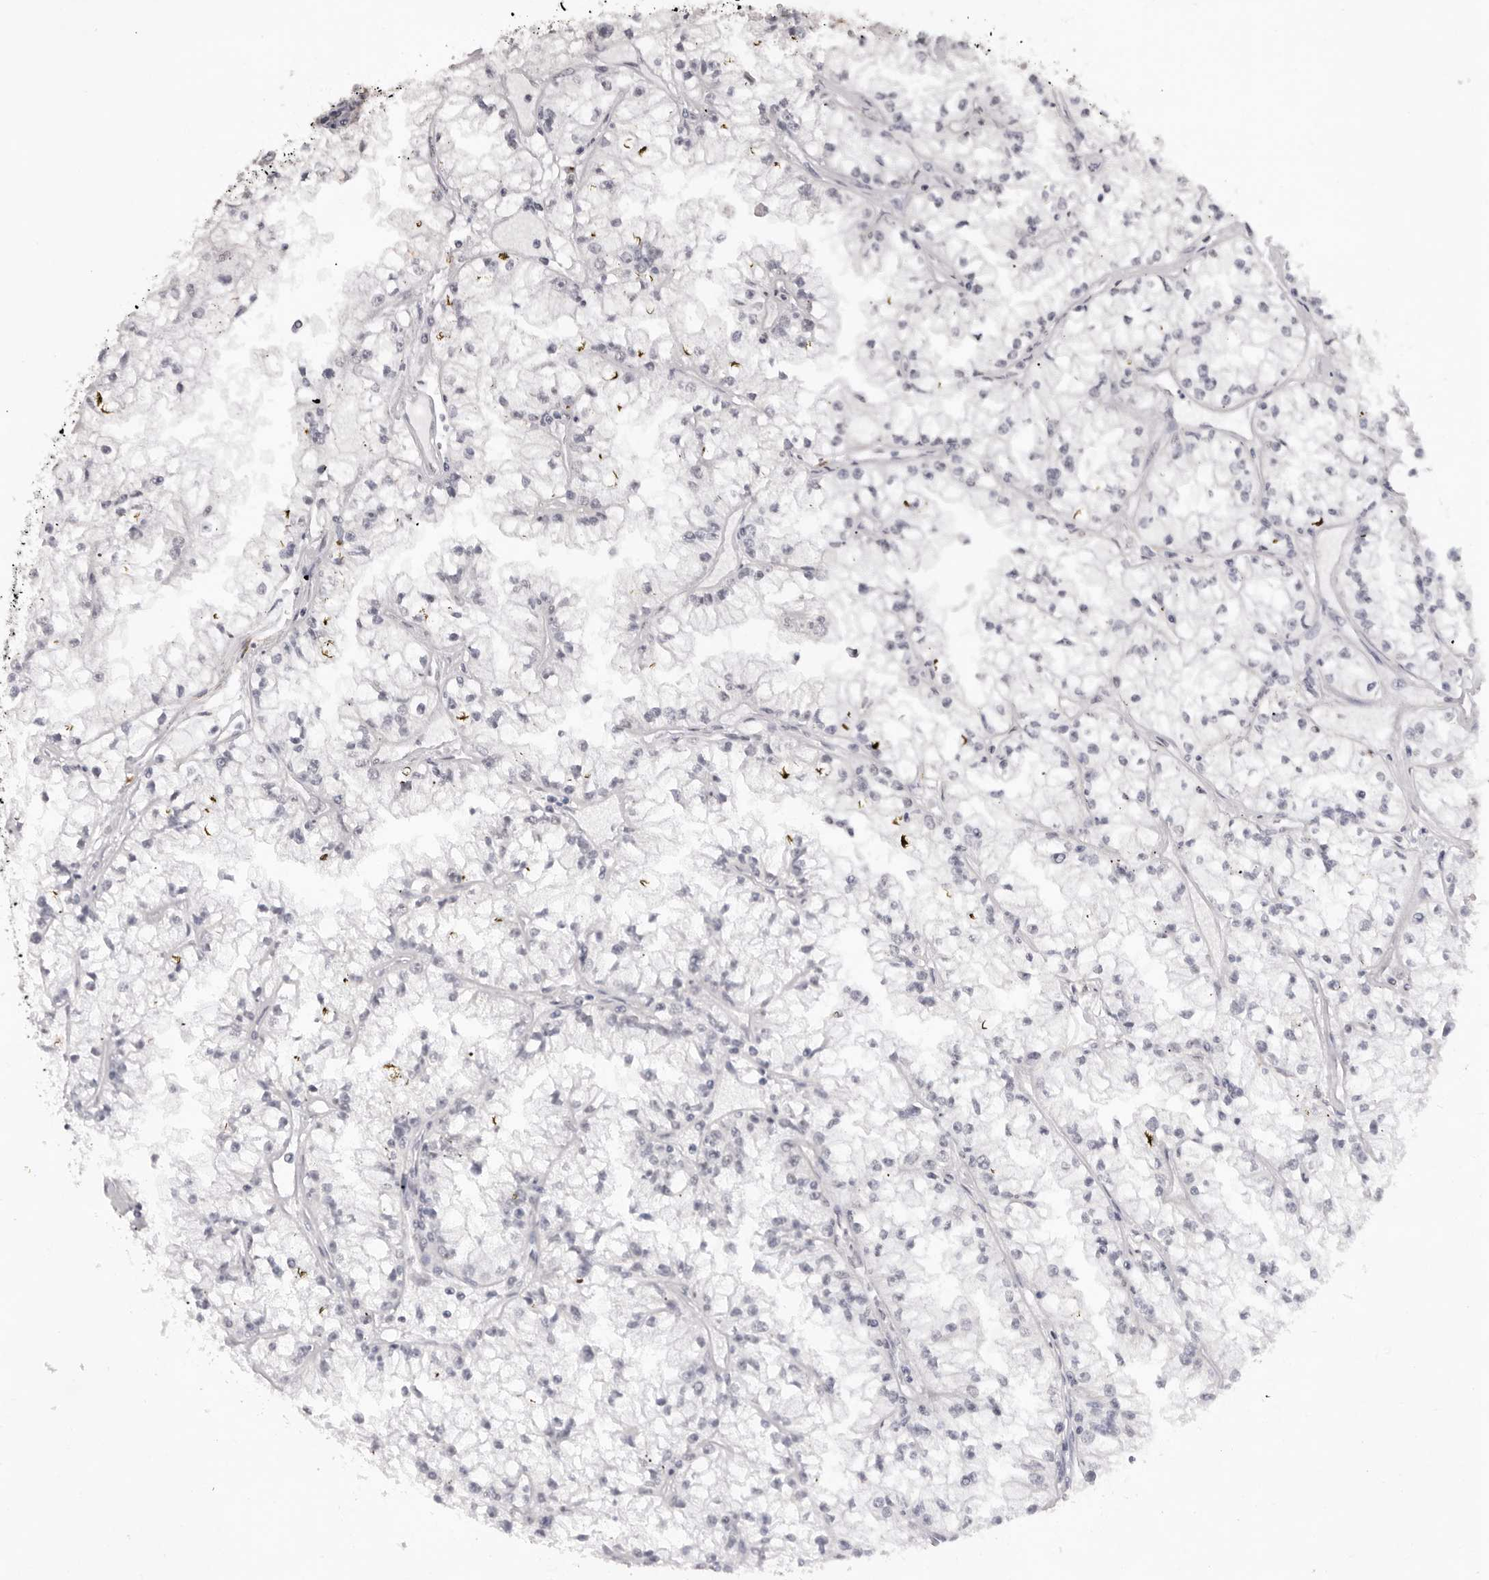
{"staining": {"intensity": "negative", "quantity": "none", "location": "none"}, "tissue": "renal cancer", "cell_type": "Tumor cells", "image_type": "cancer", "snomed": [{"axis": "morphology", "description": "Adenocarcinoma, NOS"}, {"axis": "topography", "description": "Kidney"}], "caption": "IHC micrograph of renal cancer (adenocarcinoma) stained for a protein (brown), which shows no positivity in tumor cells.", "gene": "NTM", "patient": {"sex": "male", "age": 56}}